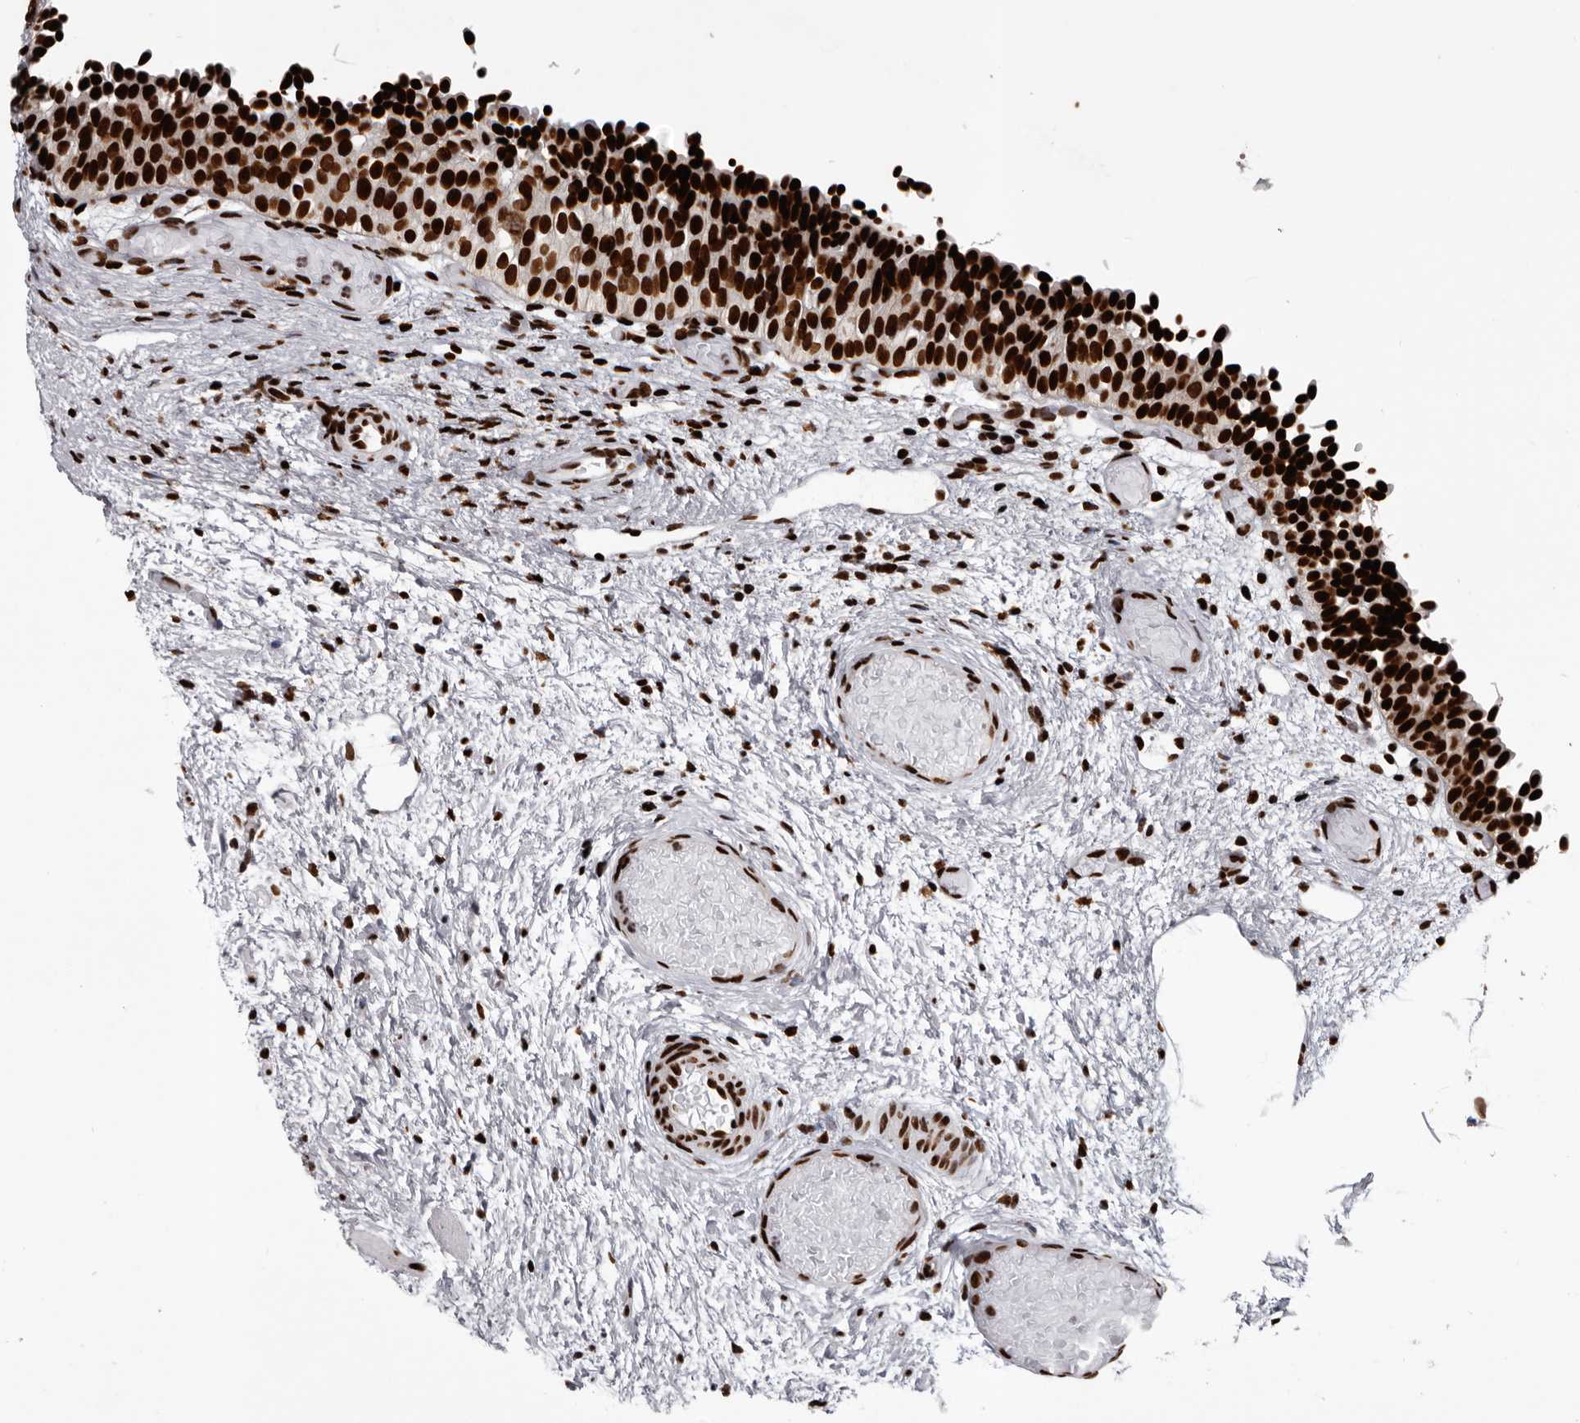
{"staining": {"intensity": "strong", "quantity": ">75%", "location": "nuclear"}, "tissue": "urinary bladder", "cell_type": "Urothelial cells", "image_type": "normal", "snomed": [{"axis": "morphology", "description": "Normal tissue, NOS"}, {"axis": "topography", "description": "Urinary bladder"}], "caption": "Brown immunohistochemical staining in benign human urinary bladder demonstrates strong nuclear positivity in approximately >75% of urothelial cells. (DAB (3,3'-diaminobenzidine) = brown stain, brightfield microscopy at high magnification).", "gene": "NUMA1", "patient": {"sex": "male", "age": 1}}